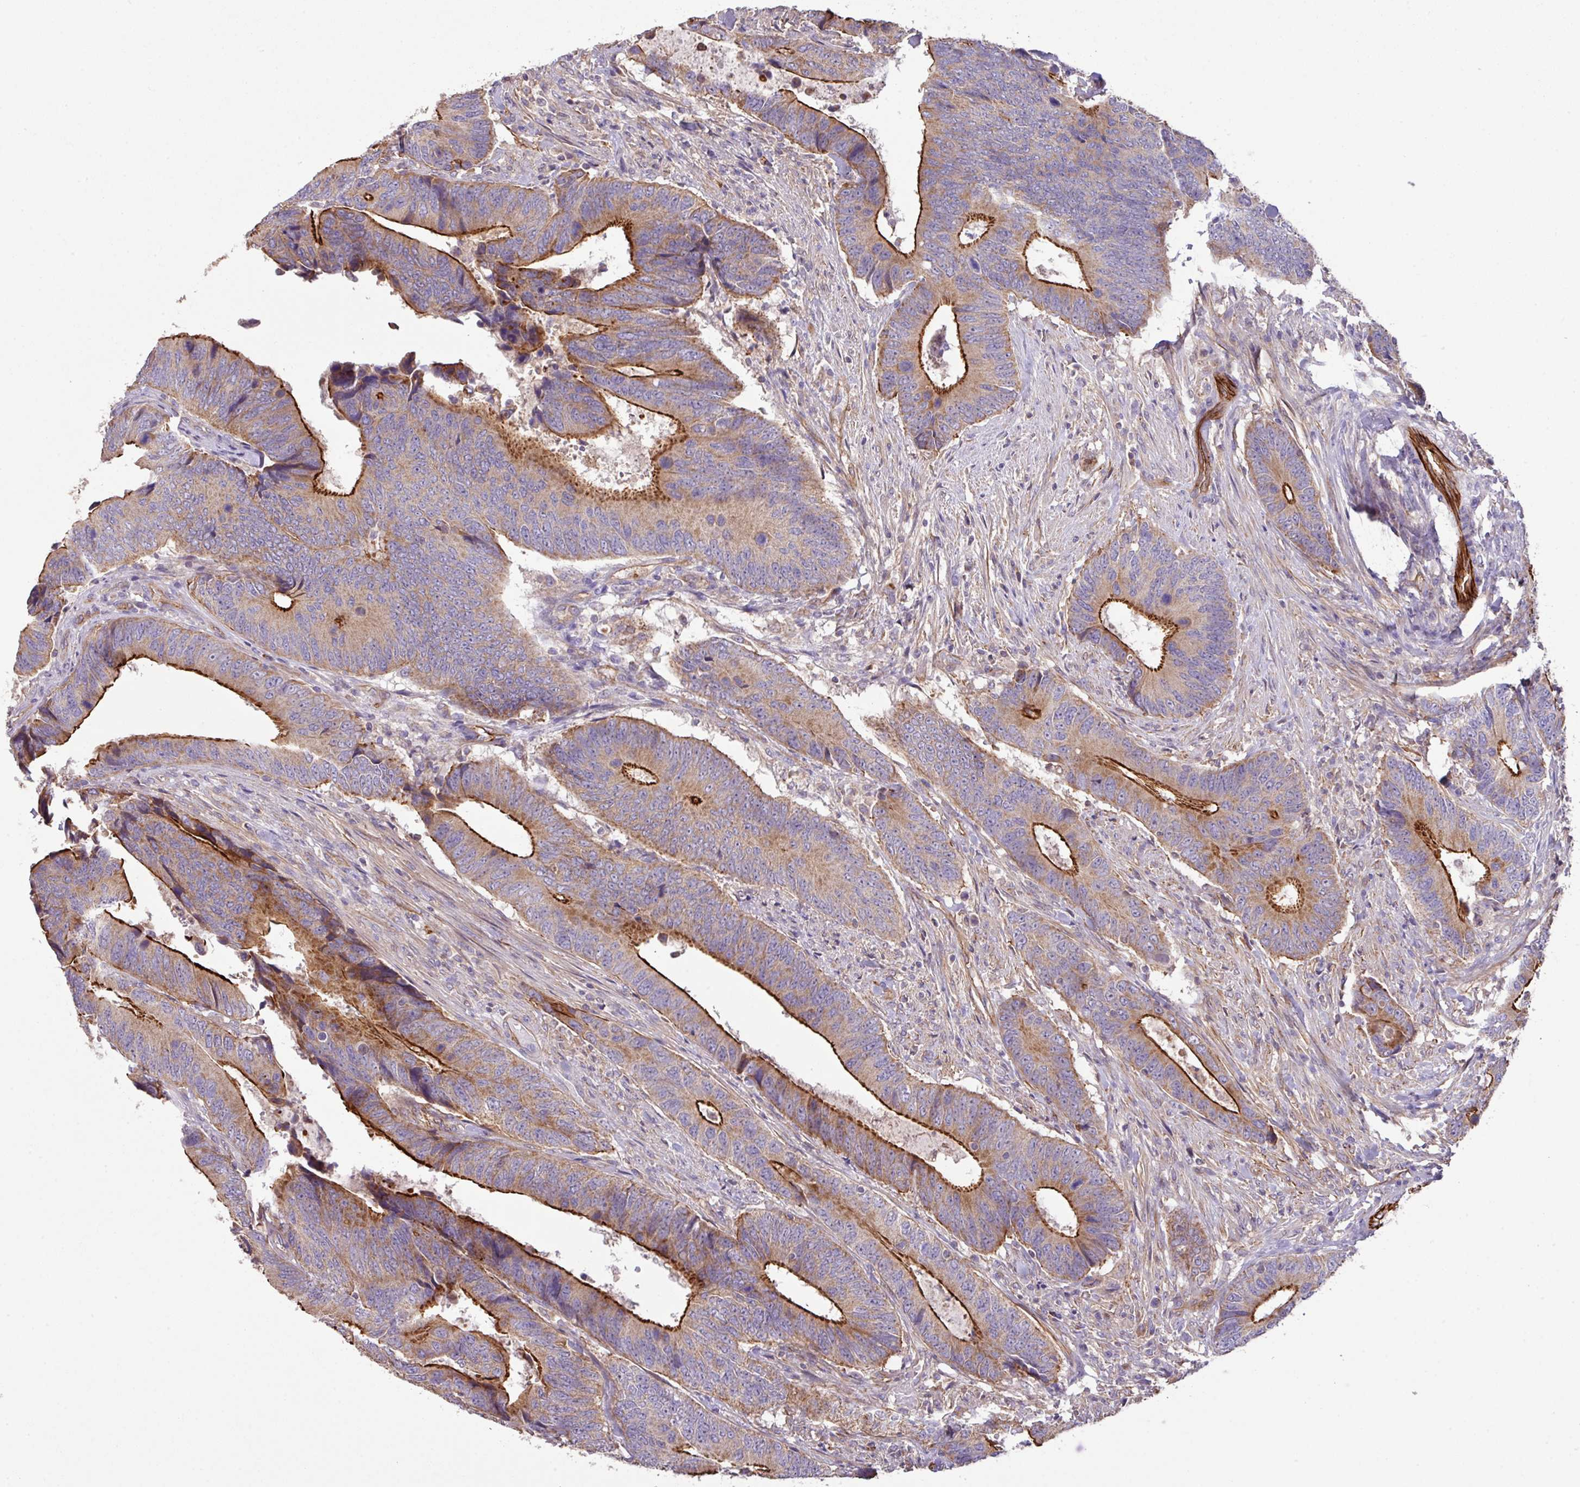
{"staining": {"intensity": "strong", "quantity": "25%-75%", "location": "cytoplasmic/membranous"}, "tissue": "colorectal cancer", "cell_type": "Tumor cells", "image_type": "cancer", "snomed": [{"axis": "morphology", "description": "Adenocarcinoma, NOS"}, {"axis": "topography", "description": "Colon"}], "caption": "Human colorectal cancer stained with a brown dye reveals strong cytoplasmic/membranous positive expression in approximately 25%-75% of tumor cells.", "gene": "LRRC53", "patient": {"sex": "male", "age": 87}}